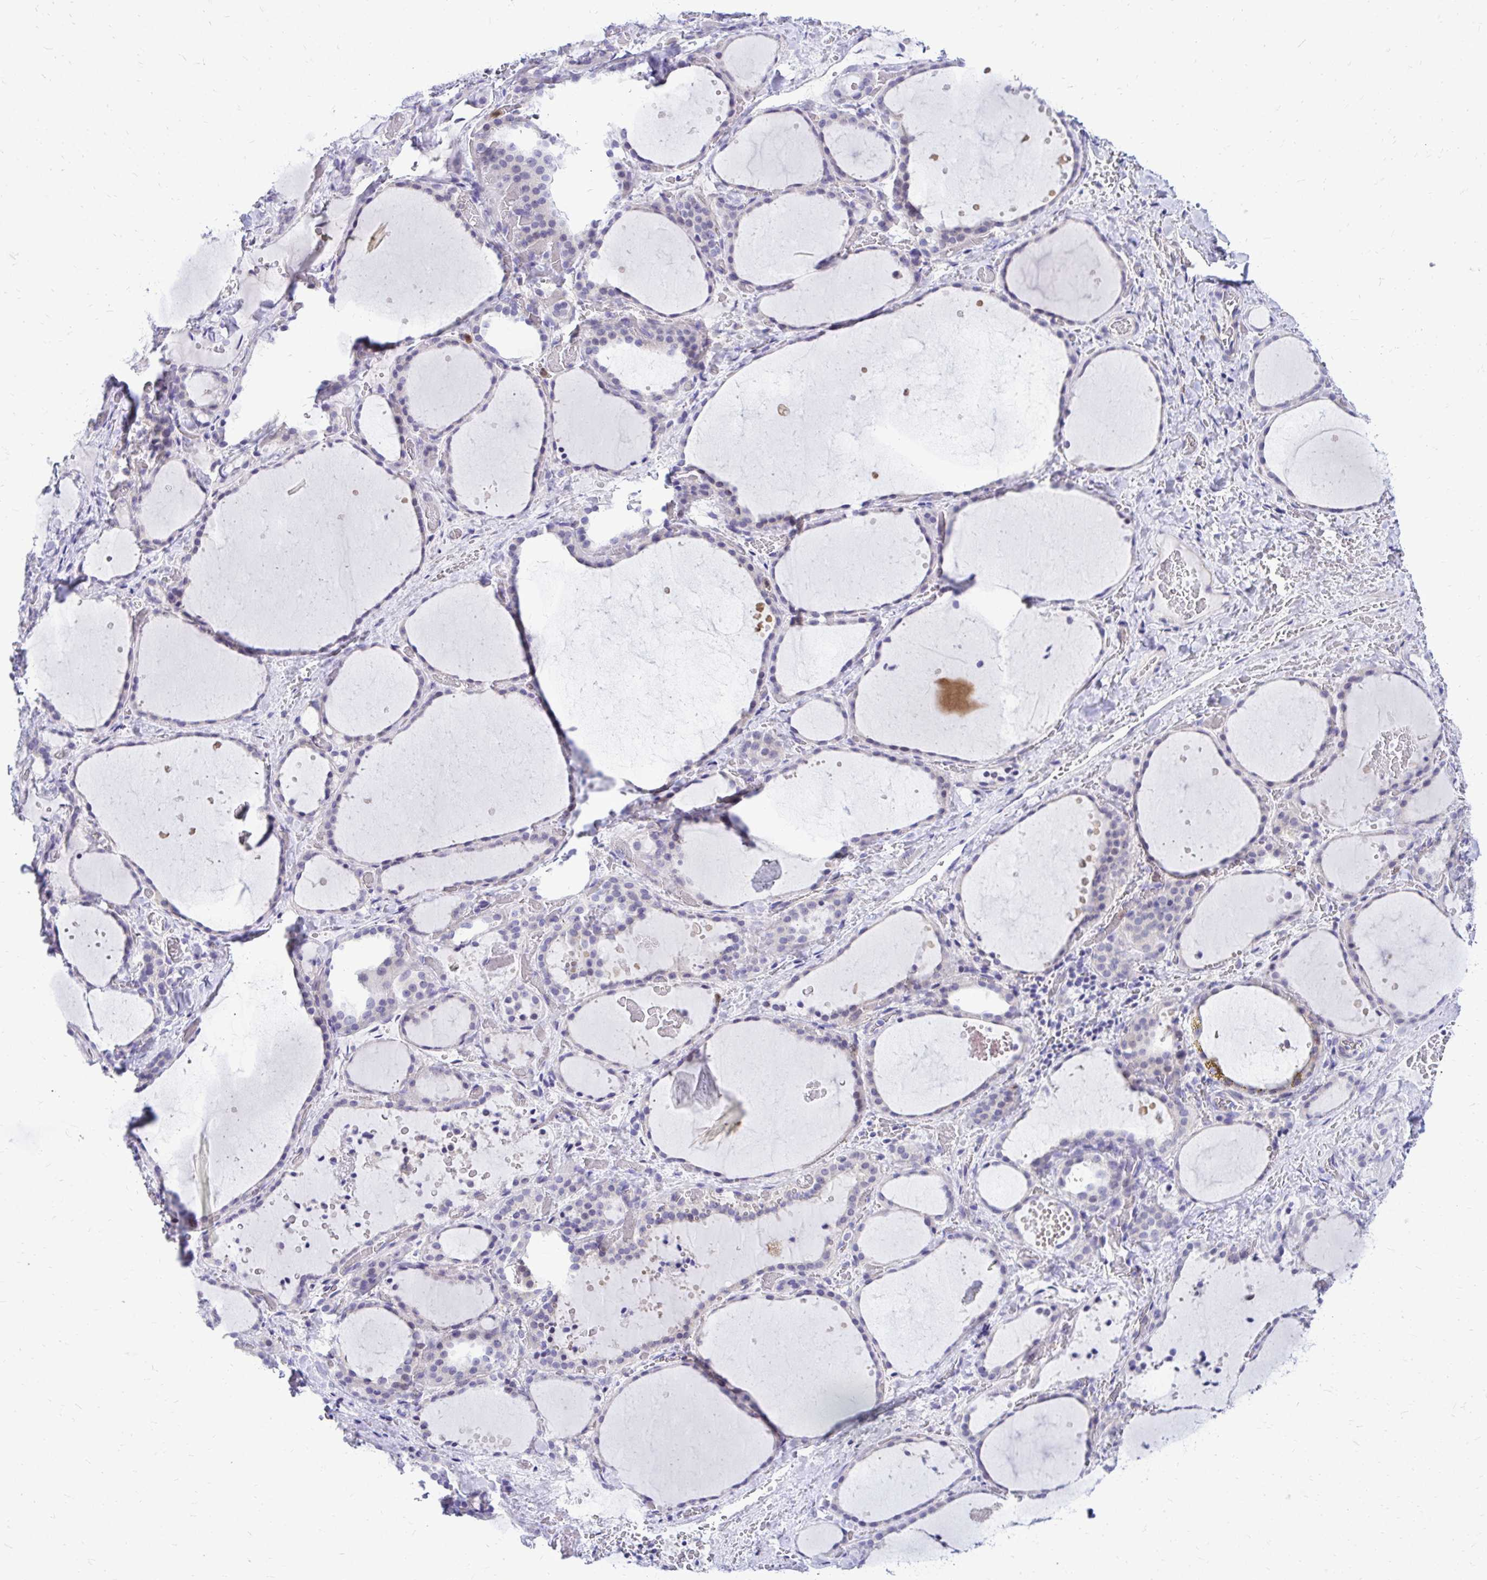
{"staining": {"intensity": "negative", "quantity": "none", "location": "none"}, "tissue": "thyroid gland", "cell_type": "Glandular cells", "image_type": "normal", "snomed": [{"axis": "morphology", "description": "Normal tissue, NOS"}, {"axis": "topography", "description": "Thyroid gland"}], "caption": "Histopathology image shows no protein positivity in glandular cells of benign thyroid gland. (DAB (3,3'-diaminobenzidine) immunohistochemistry with hematoxylin counter stain).", "gene": "ZSWIM9", "patient": {"sex": "female", "age": 36}}